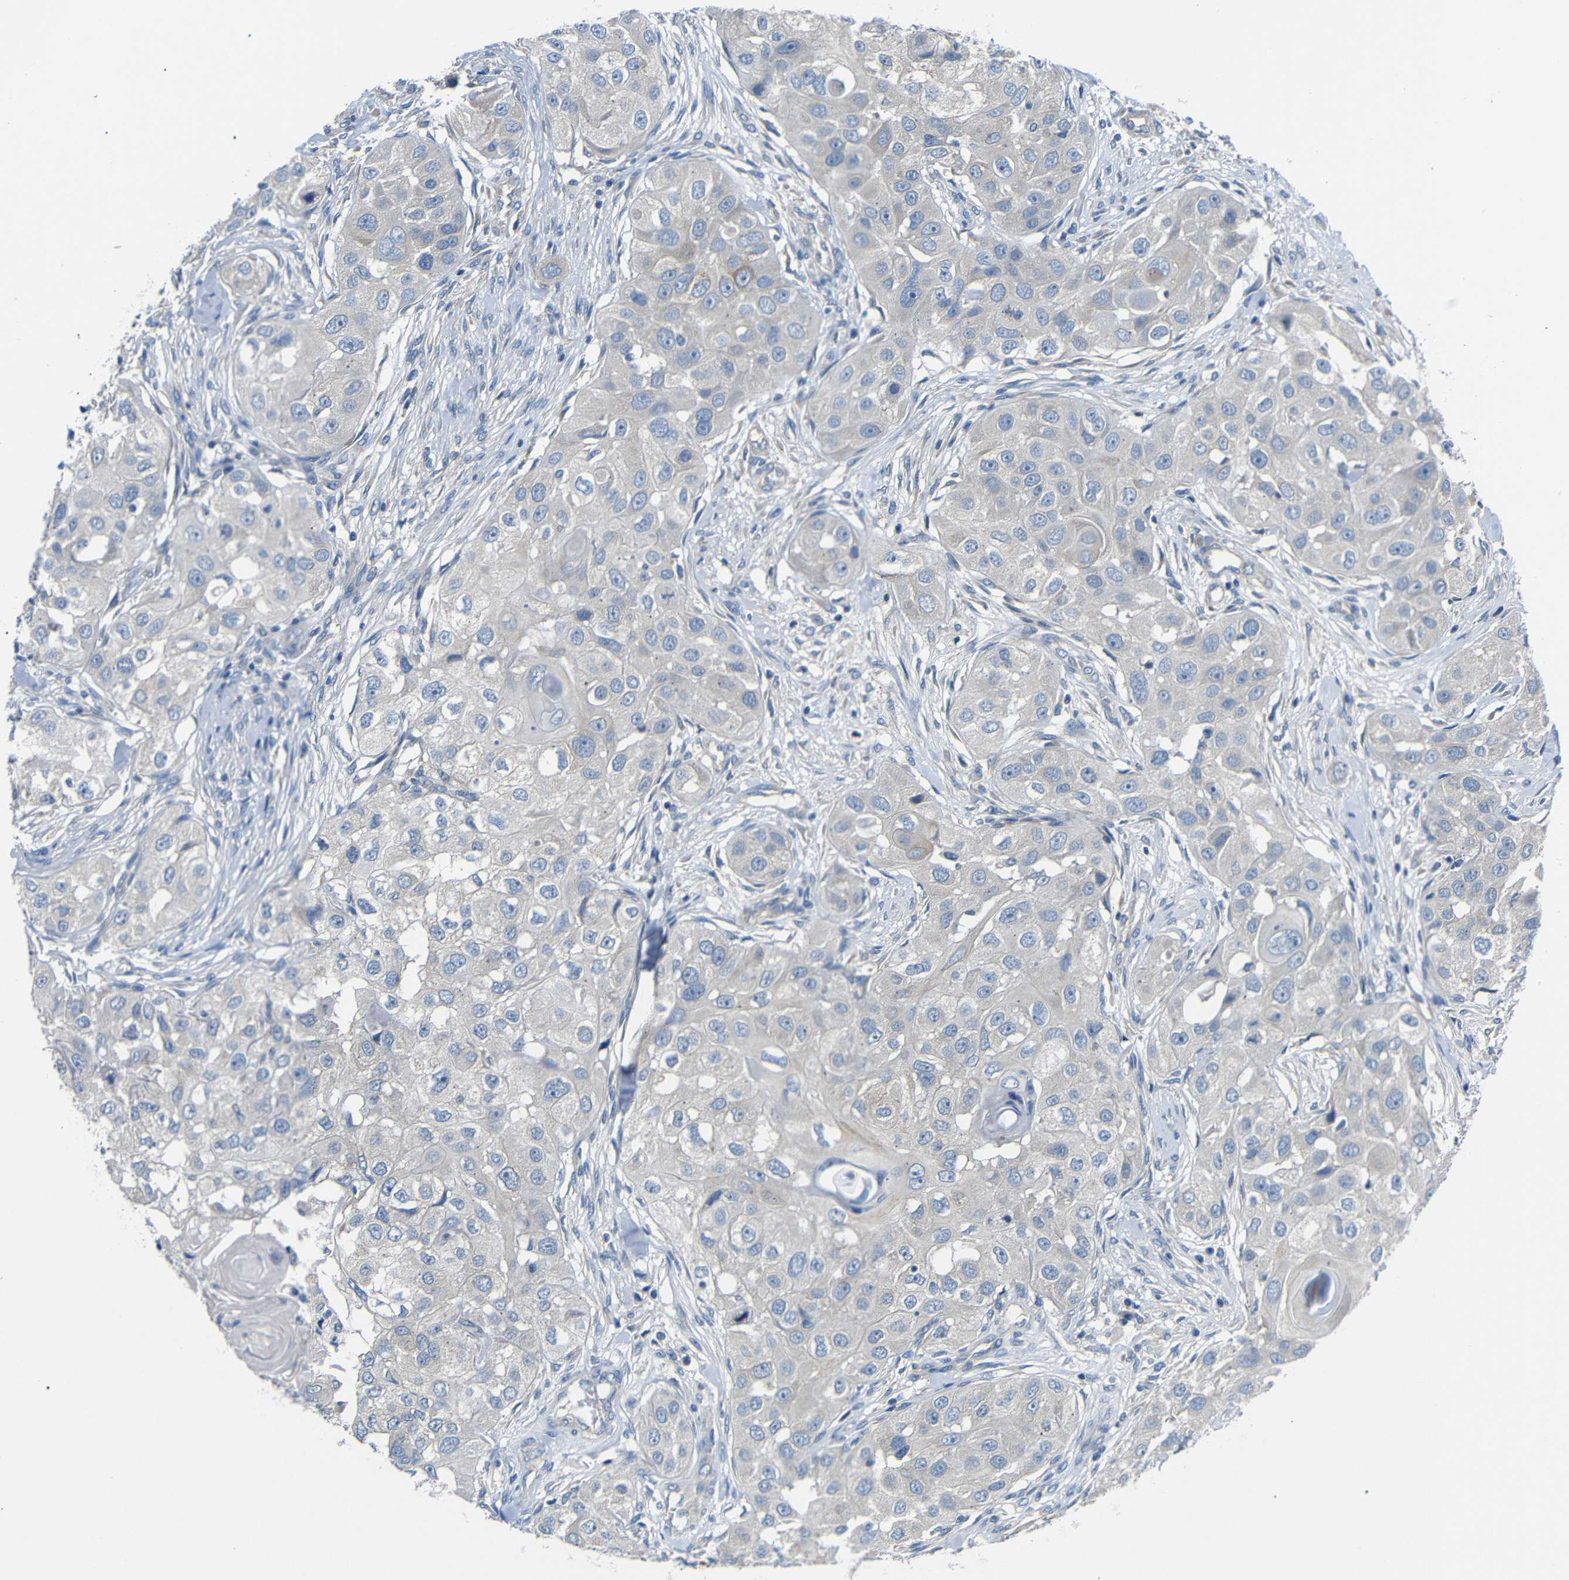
{"staining": {"intensity": "negative", "quantity": "none", "location": "none"}, "tissue": "head and neck cancer", "cell_type": "Tumor cells", "image_type": "cancer", "snomed": [{"axis": "morphology", "description": "Normal tissue, NOS"}, {"axis": "morphology", "description": "Squamous cell carcinoma, NOS"}, {"axis": "topography", "description": "Skeletal muscle"}, {"axis": "topography", "description": "Head-Neck"}], "caption": "Head and neck squamous cell carcinoma was stained to show a protein in brown. There is no significant positivity in tumor cells.", "gene": "DCP1A", "patient": {"sex": "male", "age": 51}}